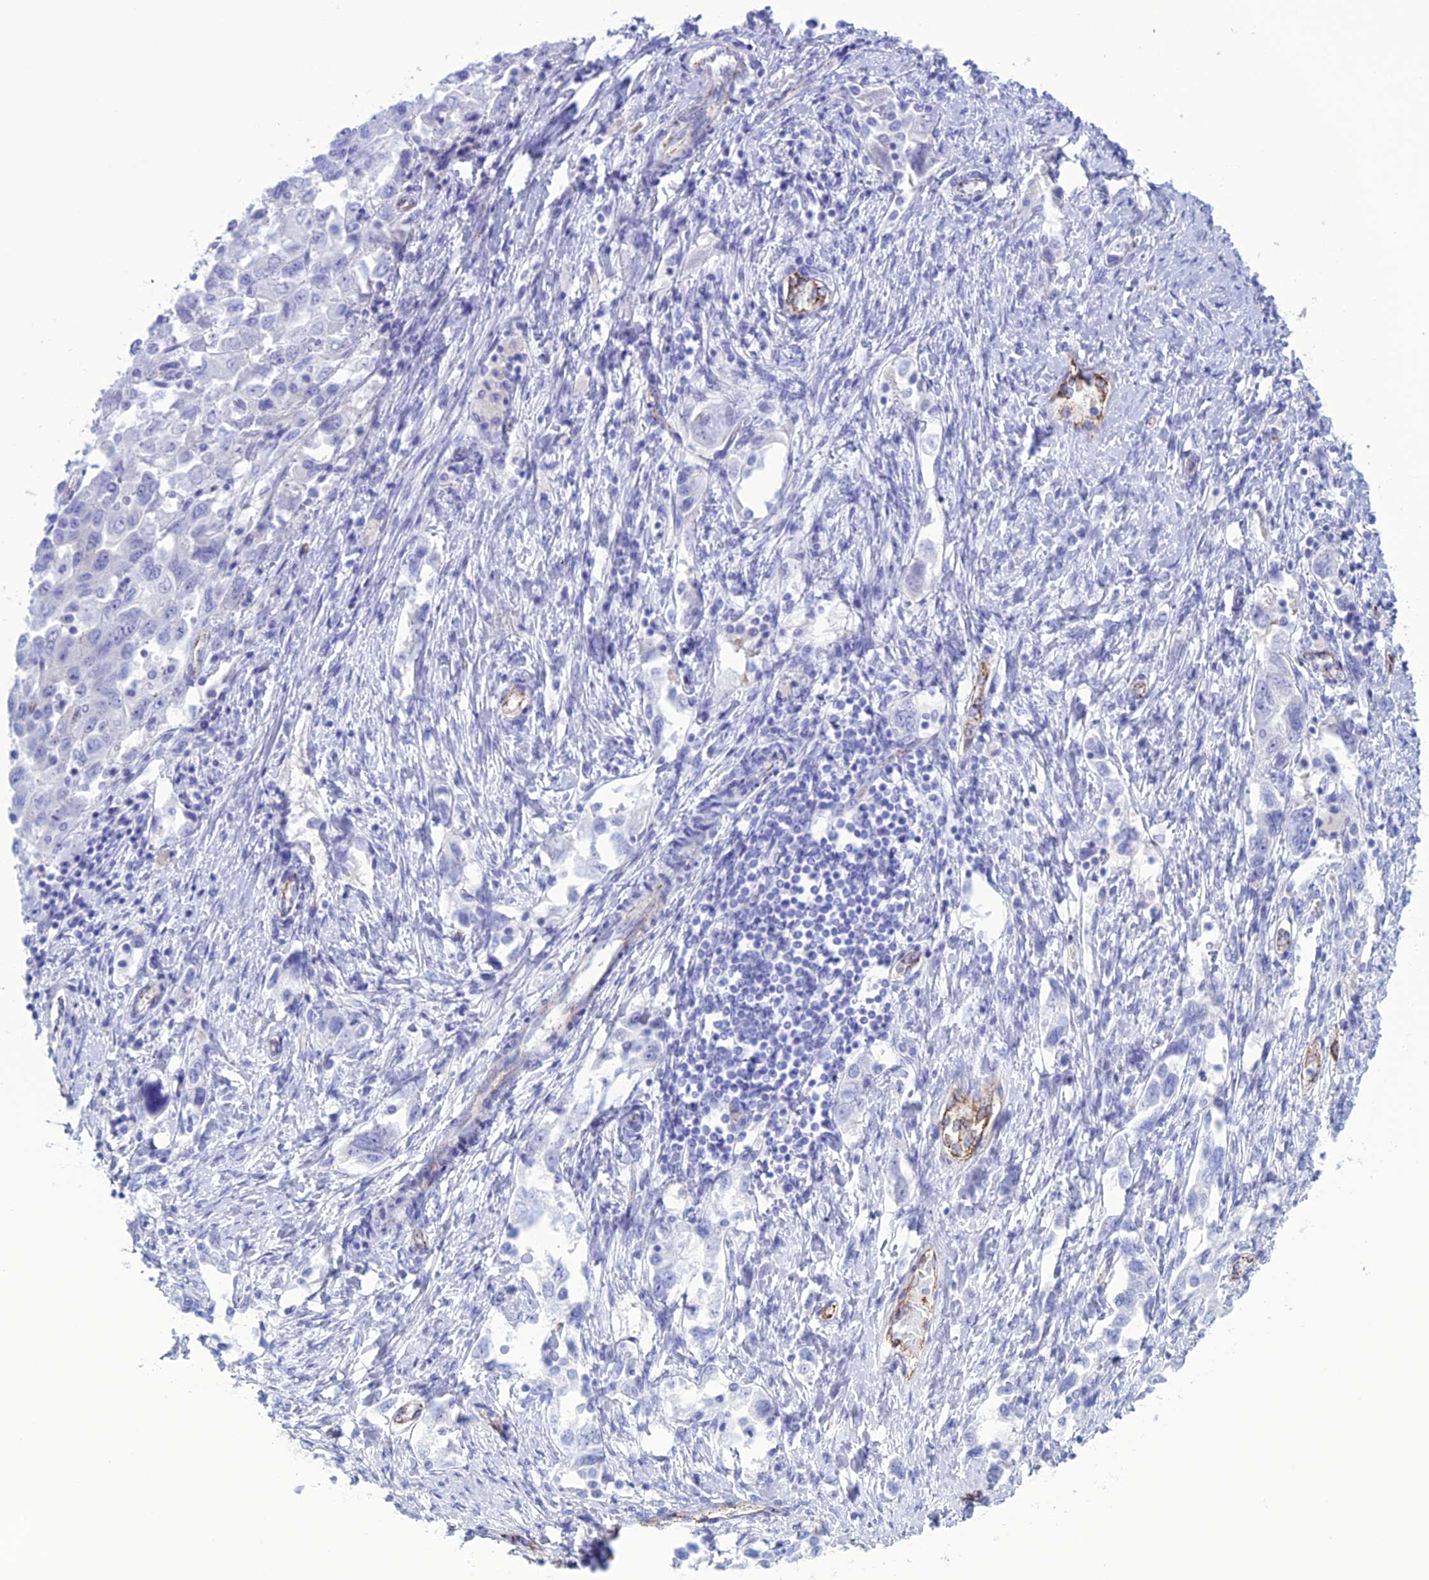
{"staining": {"intensity": "negative", "quantity": "none", "location": "none"}, "tissue": "ovarian cancer", "cell_type": "Tumor cells", "image_type": "cancer", "snomed": [{"axis": "morphology", "description": "Carcinoma, NOS"}, {"axis": "morphology", "description": "Cystadenocarcinoma, serous, NOS"}, {"axis": "topography", "description": "Ovary"}], "caption": "Photomicrograph shows no protein staining in tumor cells of ovarian cancer tissue. (DAB (3,3'-diaminobenzidine) IHC, high magnification).", "gene": "CDC42EP5", "patient": {"sex": "female", "age": 69}}